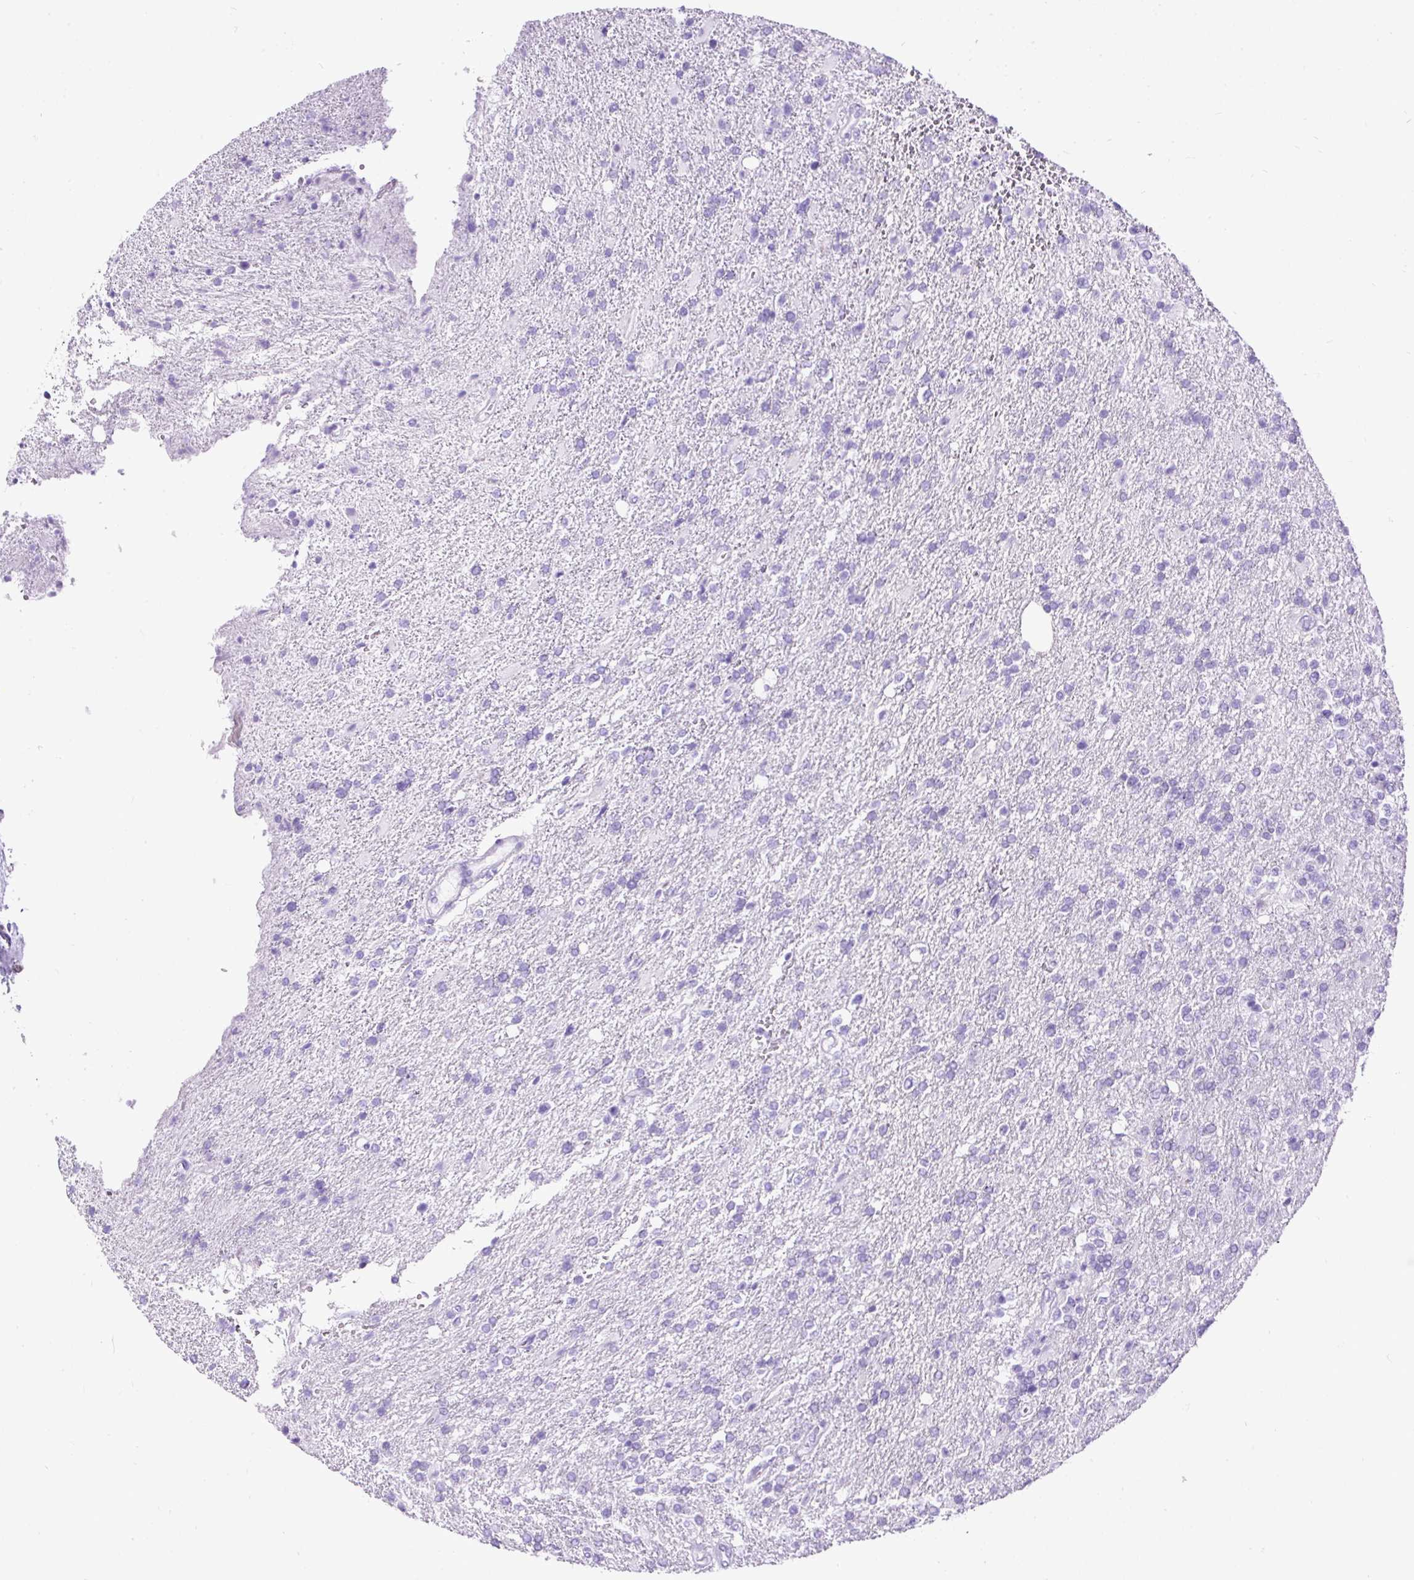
{"staining": {"intensity": "negative", "quantity": "none", "location": "none"}, "tissue": "glioma", "cell_type": "Tumor cells", "image_type": "cancer", "snomed": [{"axis": "morphology", "description": "Glioma, malignant, High grade"}, {"axis": "topography", "description": "Brain"}], "caption": "Immunohistochemistry (IHC) of human glioma reveals no positivity in tumor cells. The staining was performed using DAB (3,3'-diaminobenzidine) to visualize the protein expression in brown, while the nuclei were stained in blue with hematoxylin (Magnification: 20x).", "gene": "CEL", "patient": {"sex": "male", "age": 56}}